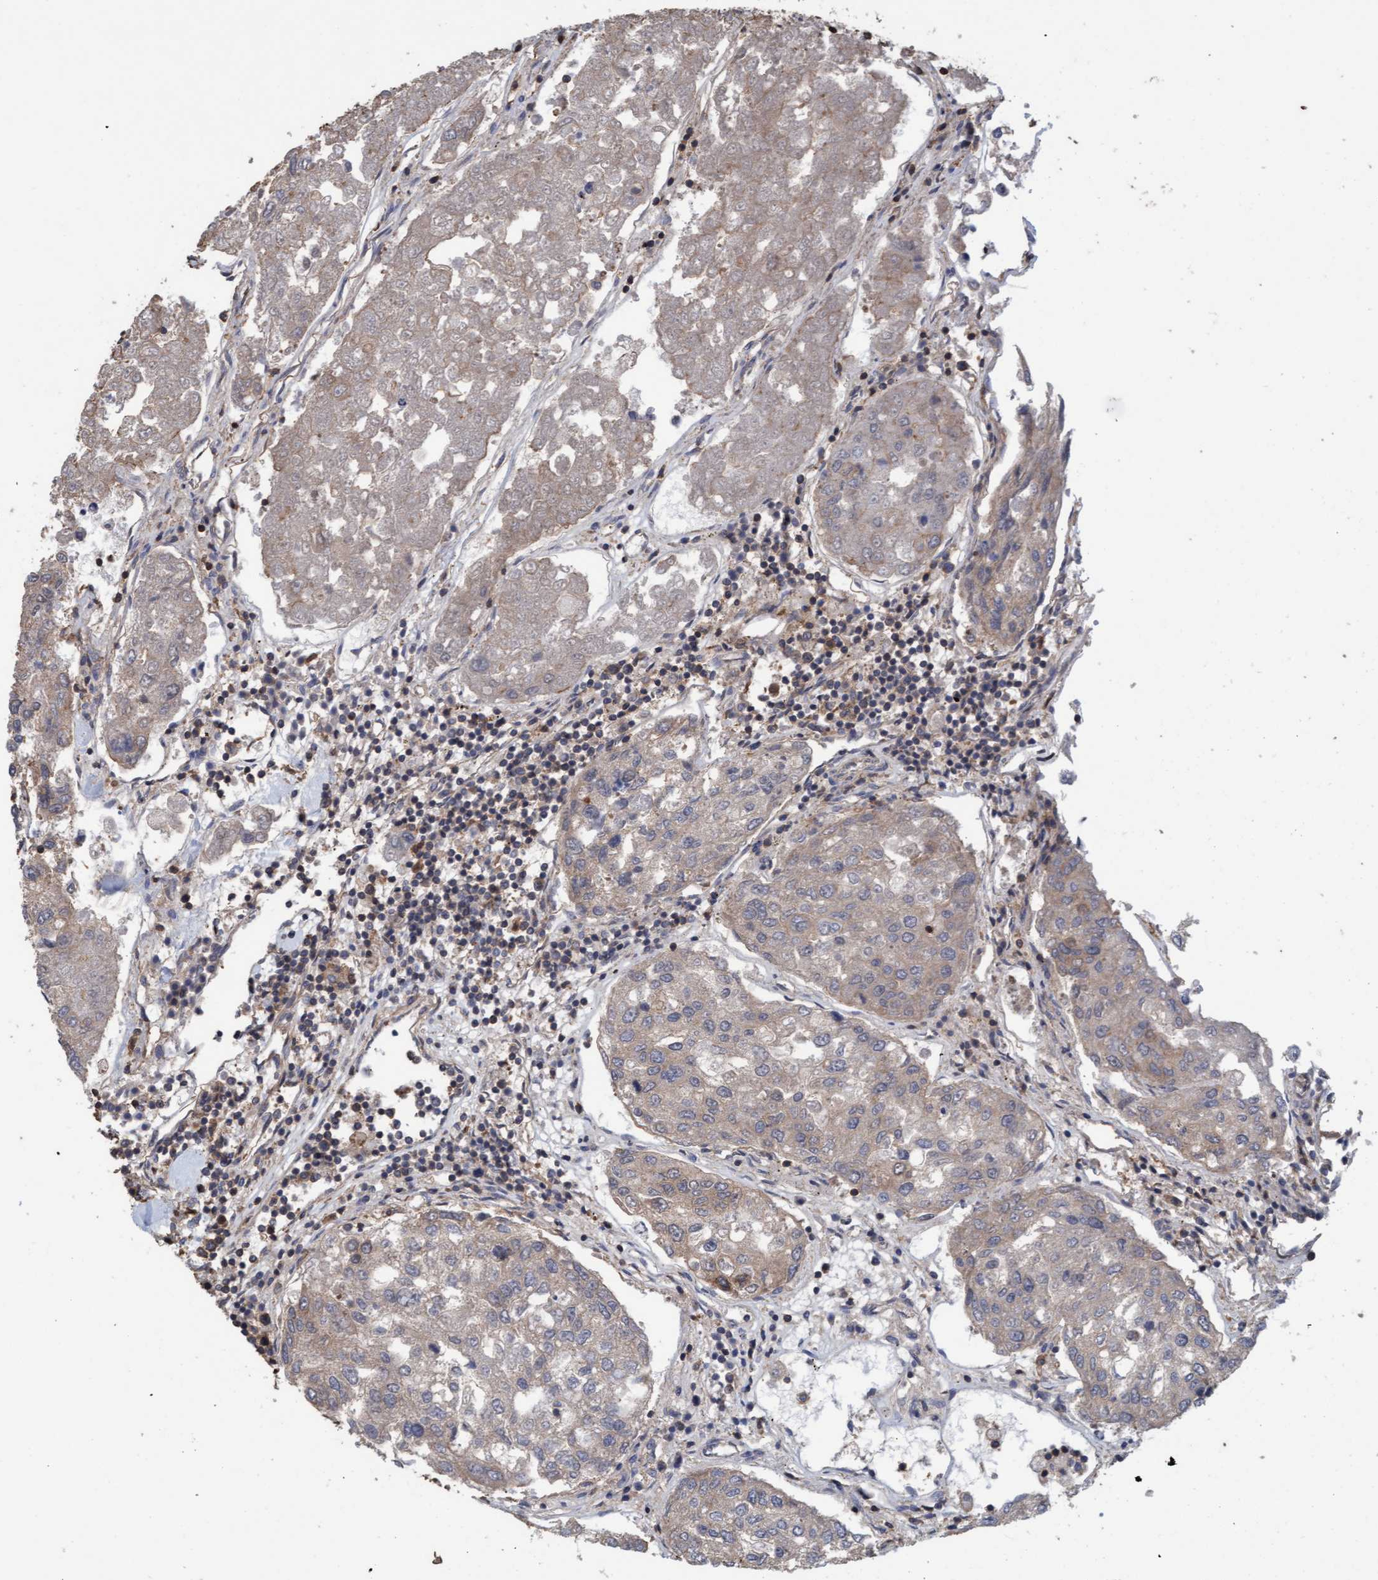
{"staining": {"intensity": "weak", "quantity": "<25%", "location": "cytoplasmic/membranous"}, "tissue": "urothelial cancer", "cell_type": "Tumor cells", "image_type": "cancer", "snomed": [{"axis": "morphology", "description": "Urothelial carcinoma, High grade"}, {"axis": "topography", "description": "Lymph node"}, {"axis": "topography", "description": "Urinary bladder"}], "caption": "A high-resolution micrograph shows immunohistochemistry (IHC) staining of urothelial carcinoma (high-grade), which reveals no significant staining in tumor cells.", "gene": "FXR2", "patient": {"sex": "male", "age": 51}}